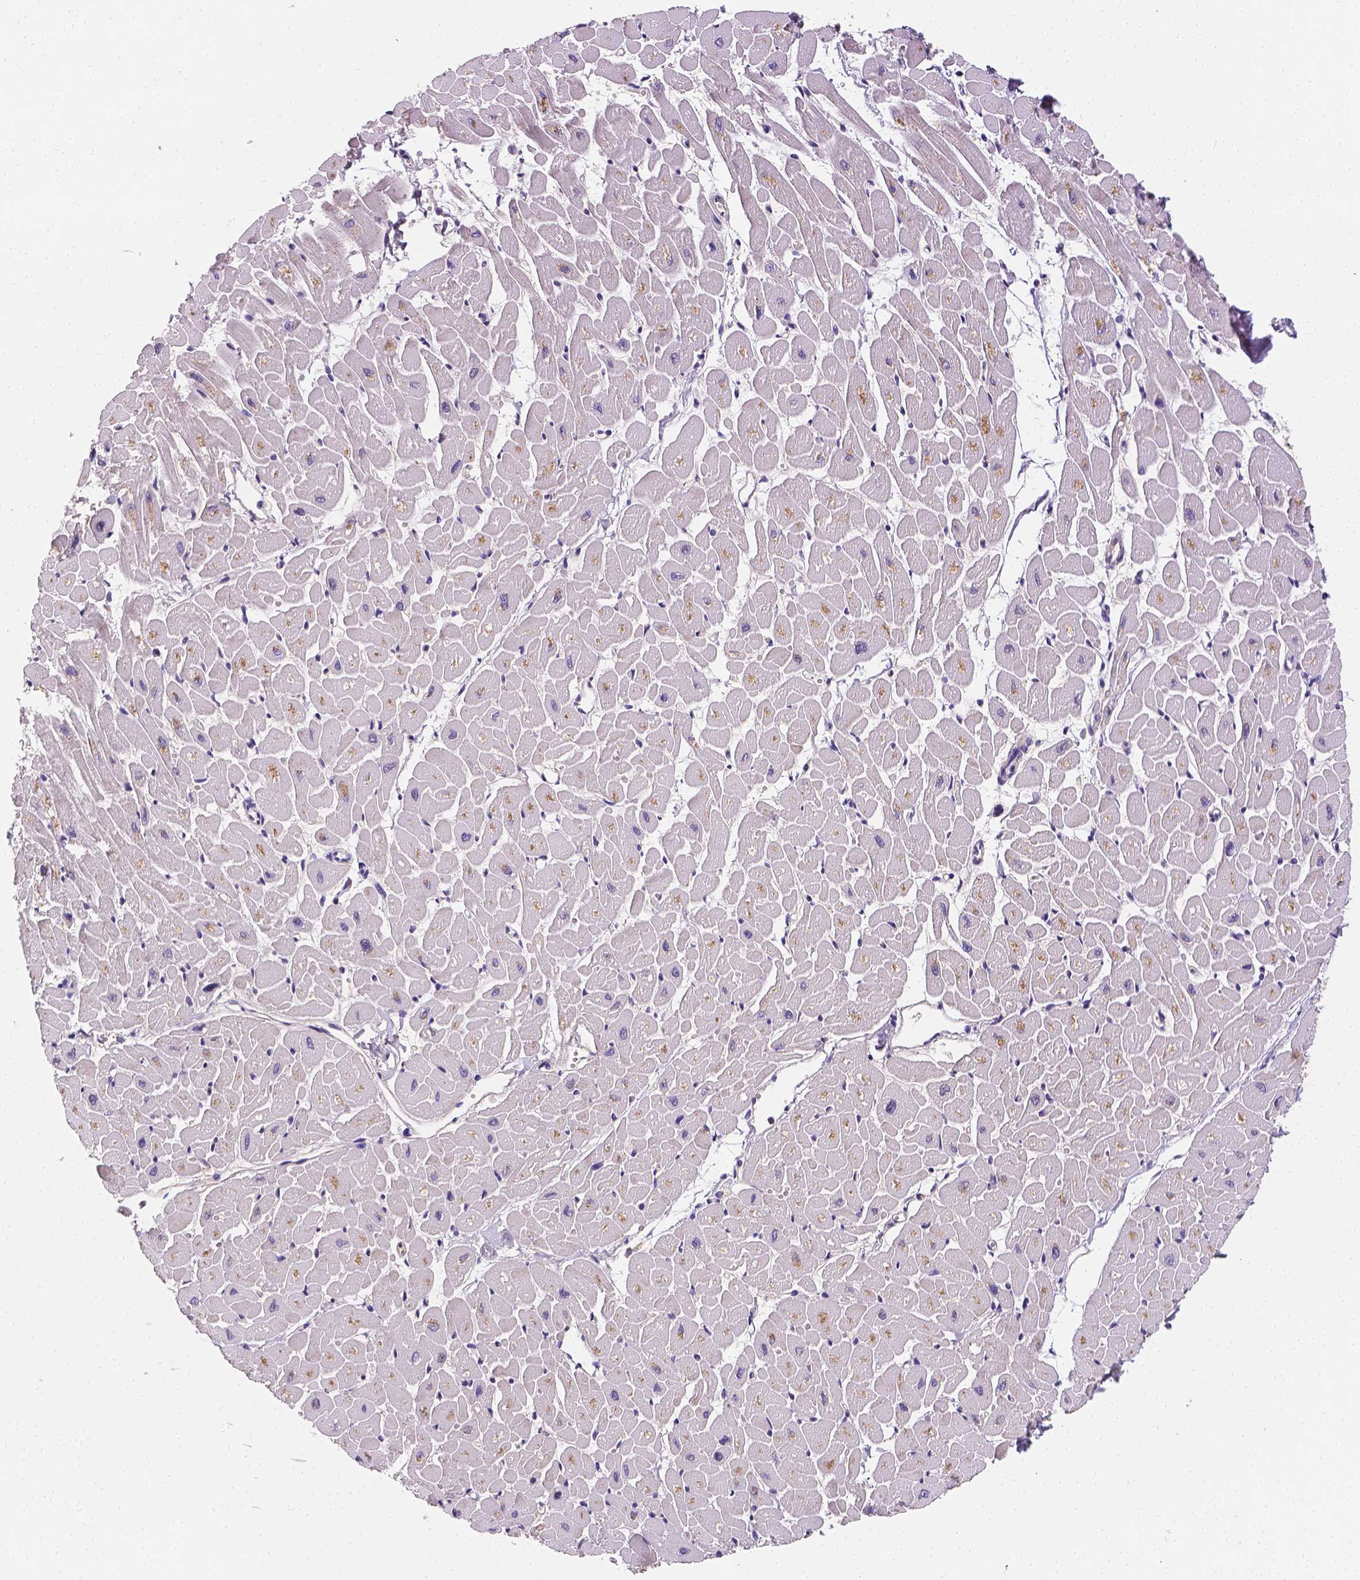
{"staining": {"intensity": "negative", "quantity": "none", "location": "none"}, "tissue": "heart muscle", "cell_type": "Cardiomyocytes", "image_type": "normal", "snomed": [{"axis": "morphology", "description": "Normal tissue, NOS"}, {"axis": "topography", "description": "Heart"}], "caption": "IHC of unremarkable human heart muscle shows no staining in cardiomyocytes.", "gene": "APOE", "patient": {"sex": "male", "age": 57}}